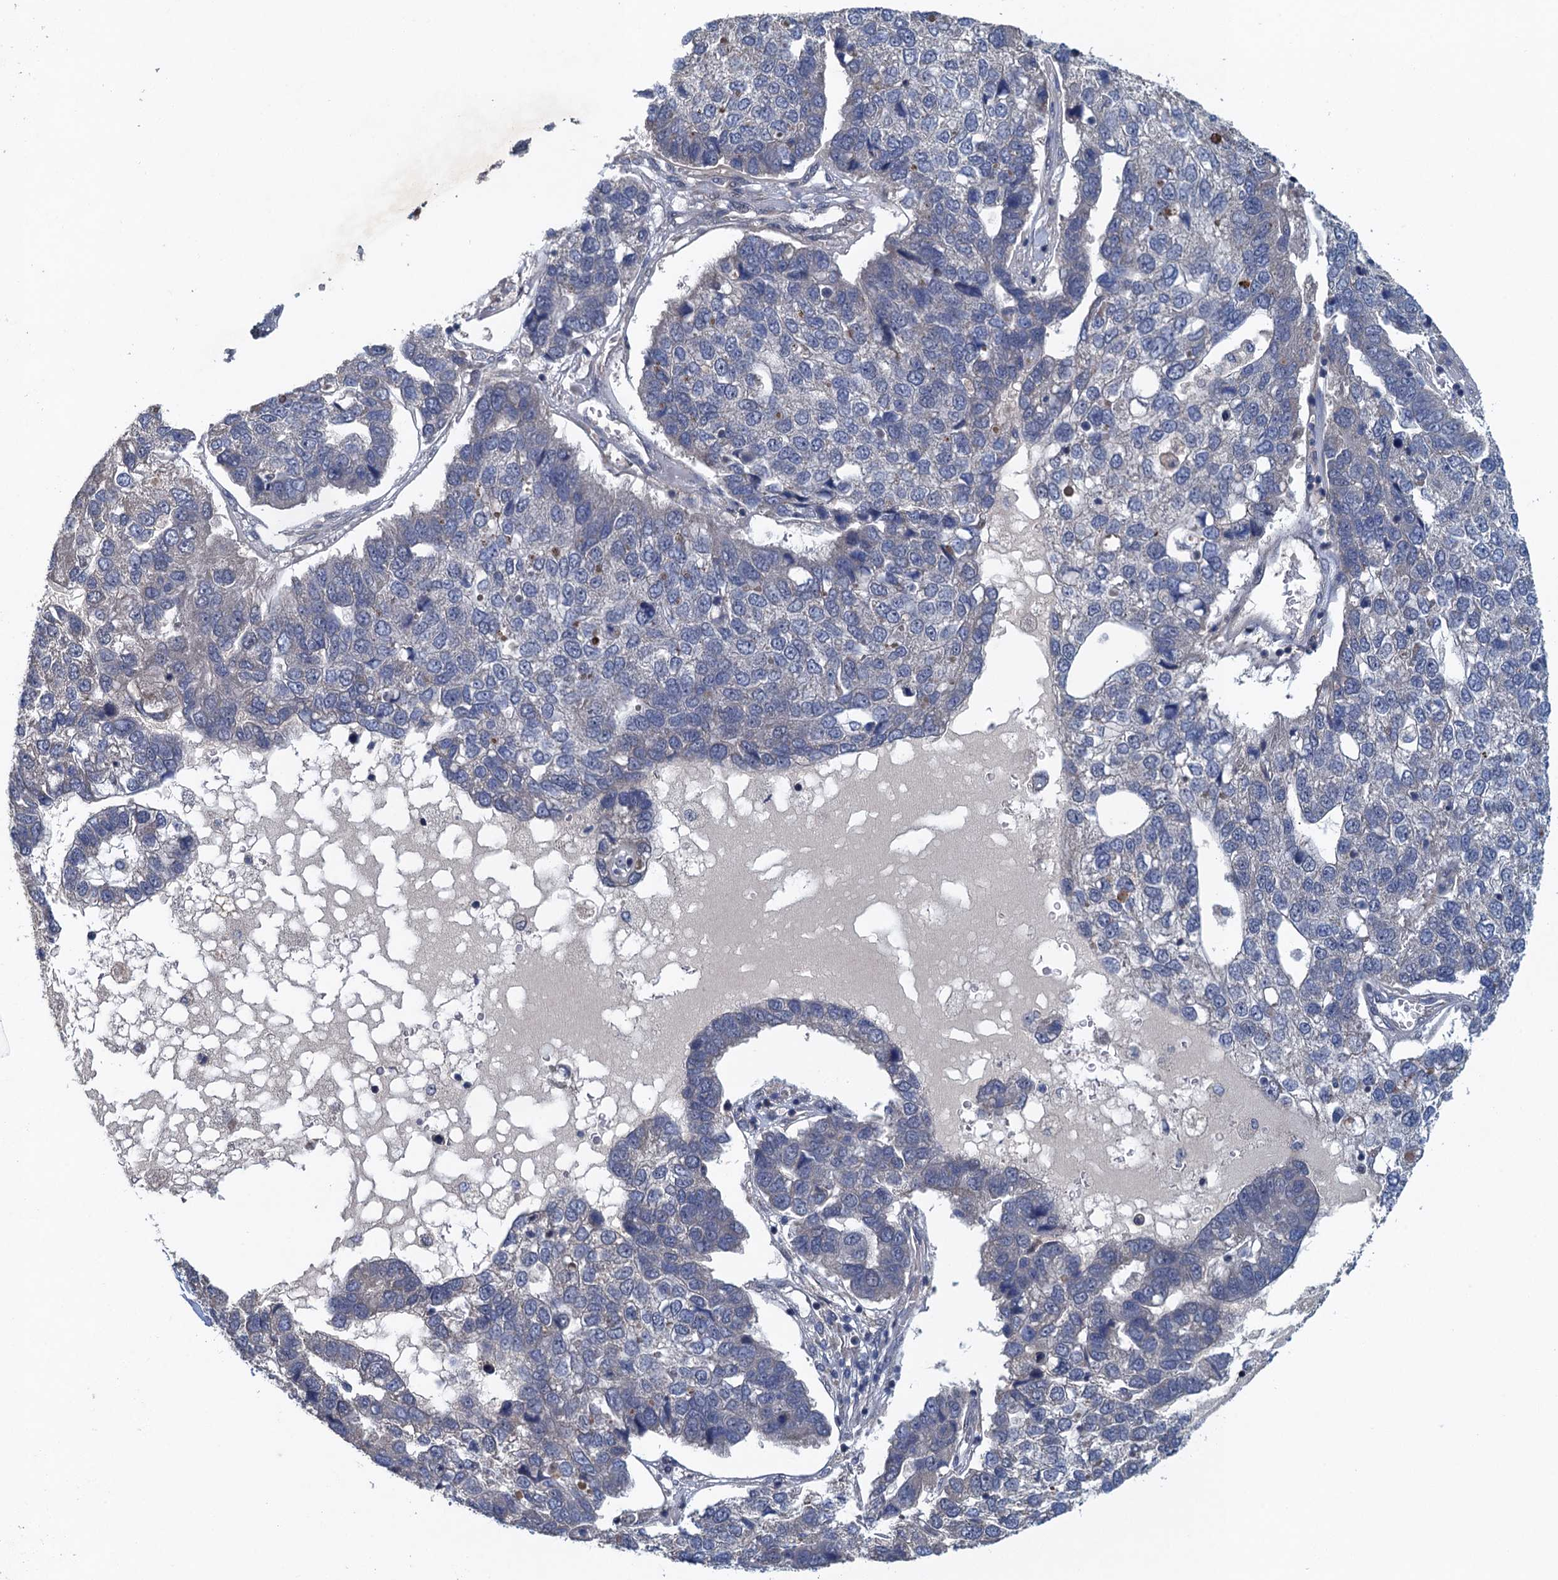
{"staining": {"intensity": "negative", "quantity": "none", "location": "none"}, "tissue": "pancreatic cancer", "cell_type": "Tumor cells", "image_type": "cancer", "snomed": [{"axis": "morphology", "description": "Adenocarcinoma, NOS"}, {"axis": "topography", "description": "Pancreas"}], "caption": "The image displays no staining of tumor cells in pancreatic cancer.", "gene": "MDM1", "patient": {"sex": "female", "age": 61}}